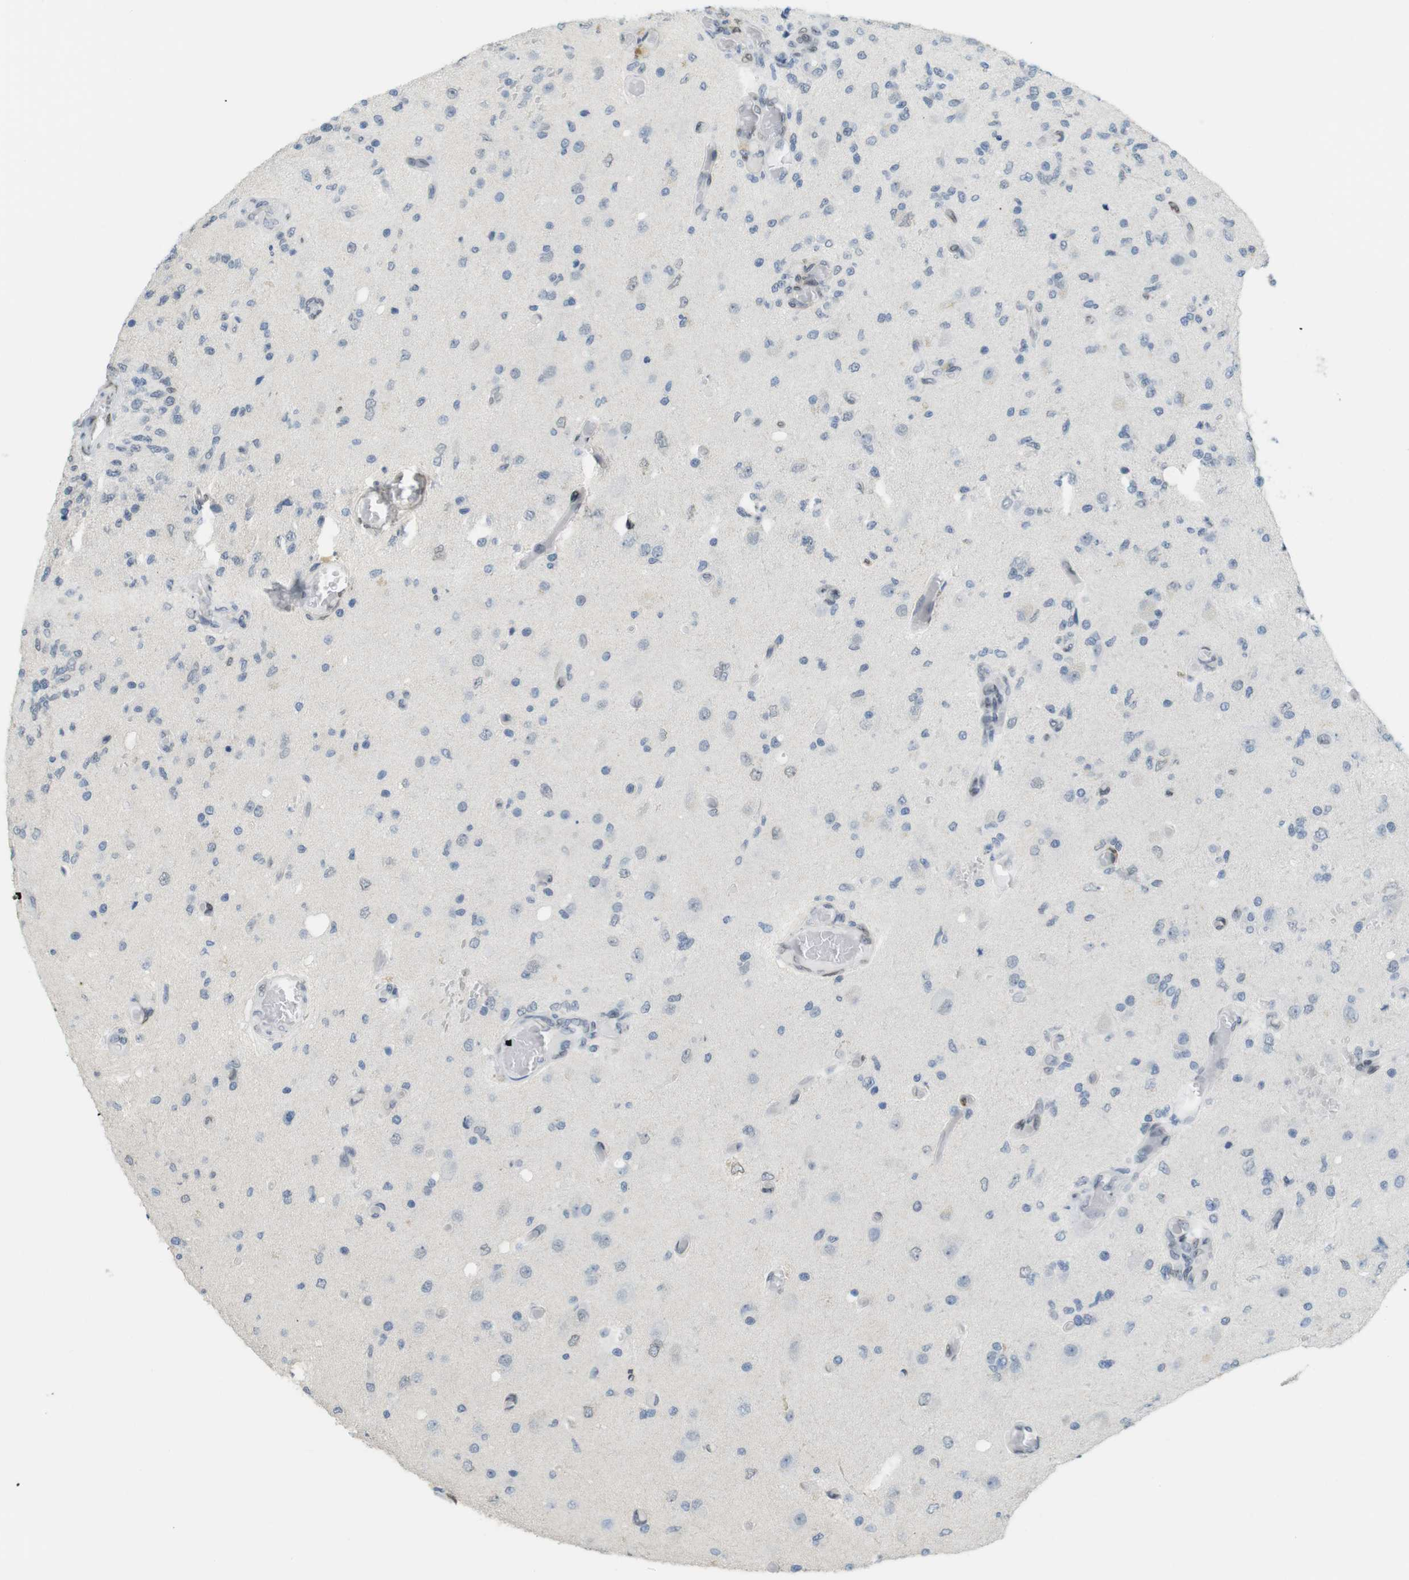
{"staining": {"intensity": "negative", "quantity": "none", "location": "none"}, "tissue": "glioma", "cell_type": "Tumor cells", "image_type": "cancer", "snomed": [{"axis": "morphology", "description": "Normal tissue, NOS"}, {"axis": "morphology", "description": "Glioma, malignant, High grade"}, {"axis": "topography", "description": "Cerebral cortex"}], "caption": "DAB immunohistochemical staining of human malignant high-grade glioma reveals no significant staining in tumor cells.", "gene": "ARL6IP6", "patient": {"sex": "male", "age": 77}}